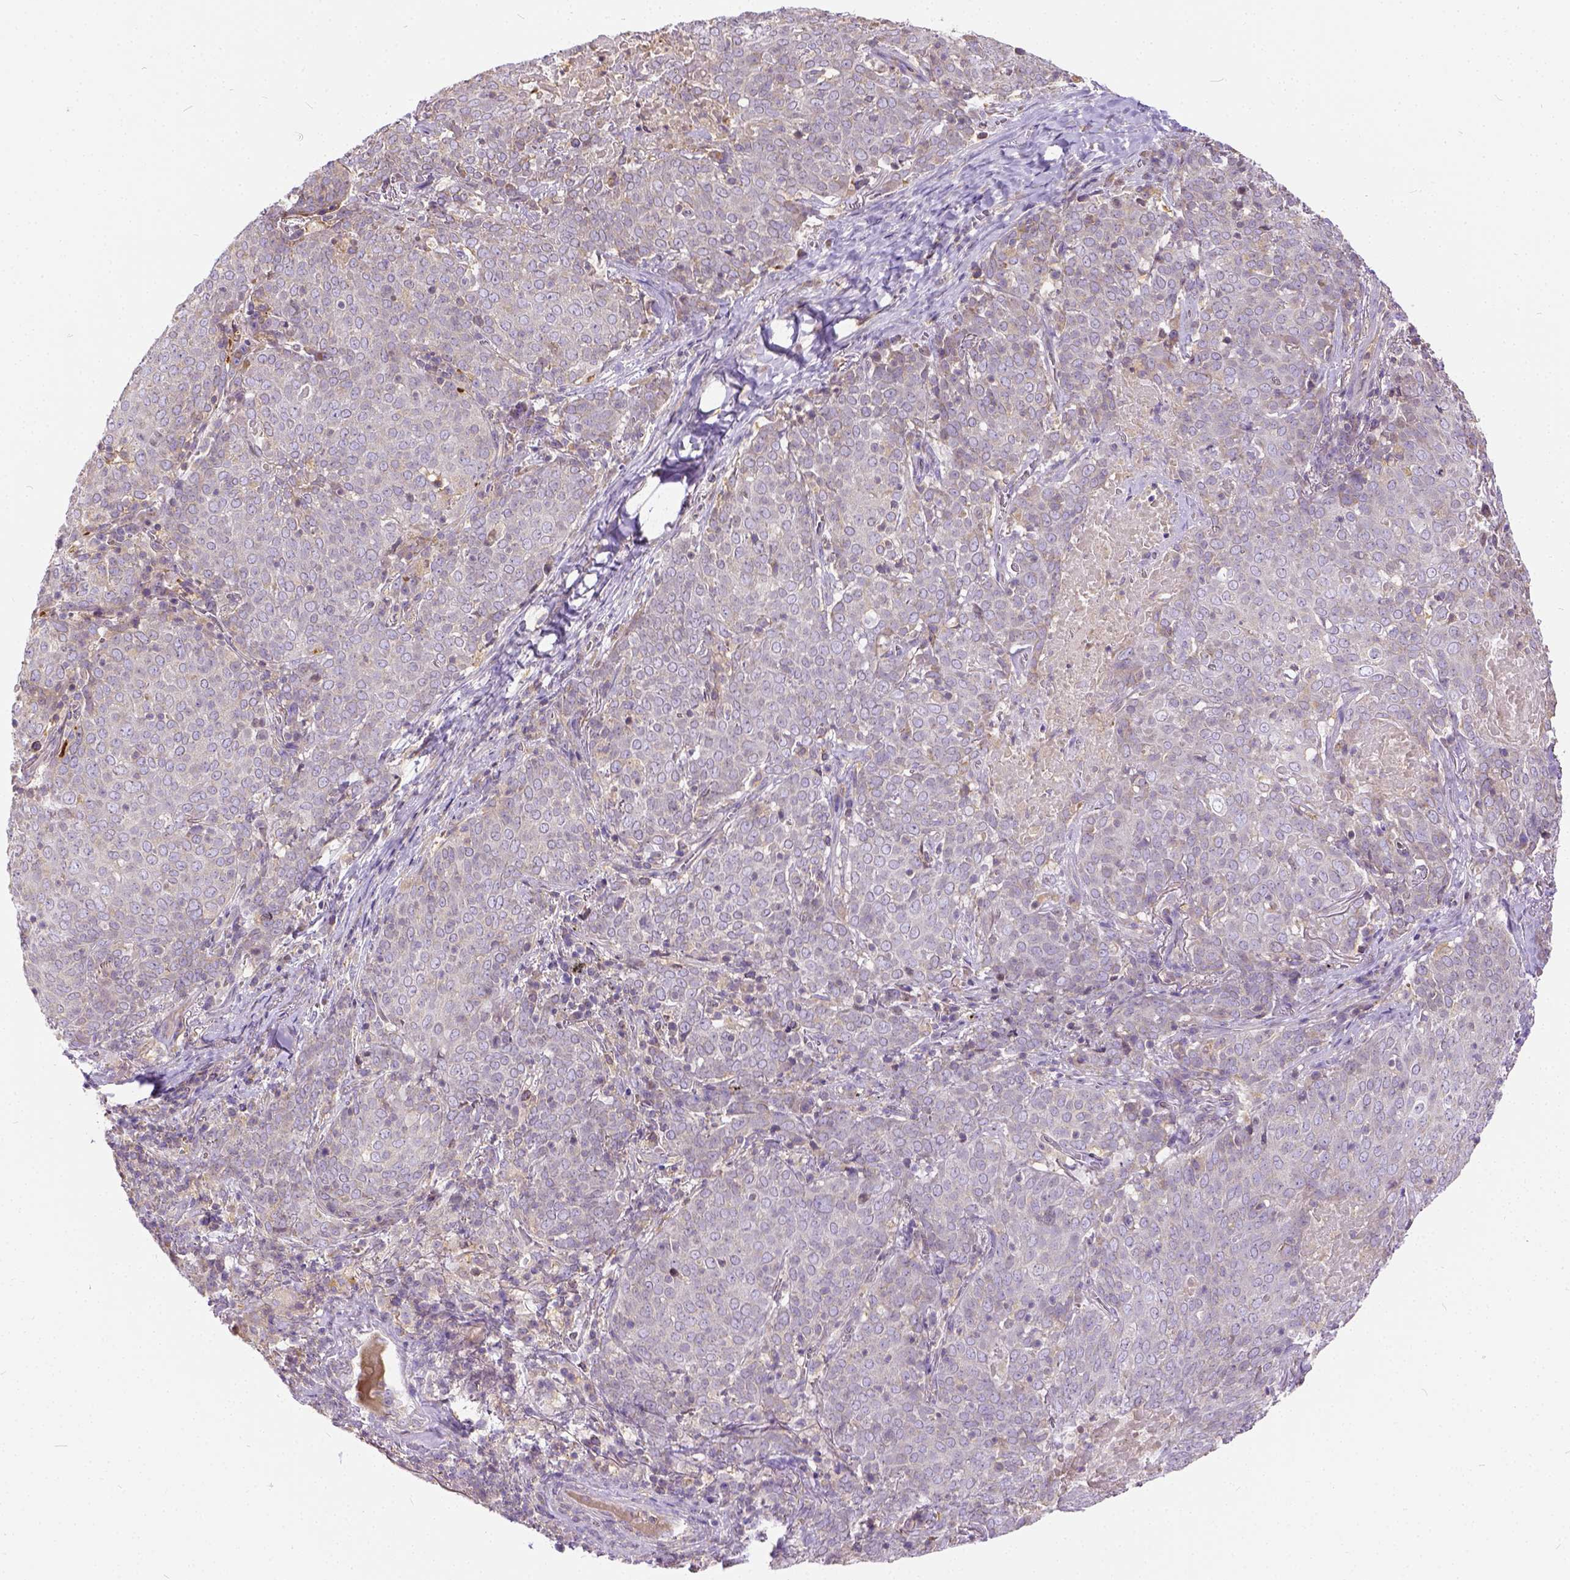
{"staining": {"intensity": "negative", "quantity": "none", "location": "none"}, "tissue": "lung cancer", "cell_type": "Tumor cells", "image_type": "cancer", "snomed": [{"axis": "morphology", "description": "Squamous cell carcinoma, NOS"}, {"axis": "topography", "description": "Lung"}], "caption": "This is an immunohistochemistry (IHC) histopathology image of human lung squamous cell carcinoma. There is no staining in tumor cells.", "gene": "CADM4", "patient": {"sex": "male", "age": 82}}